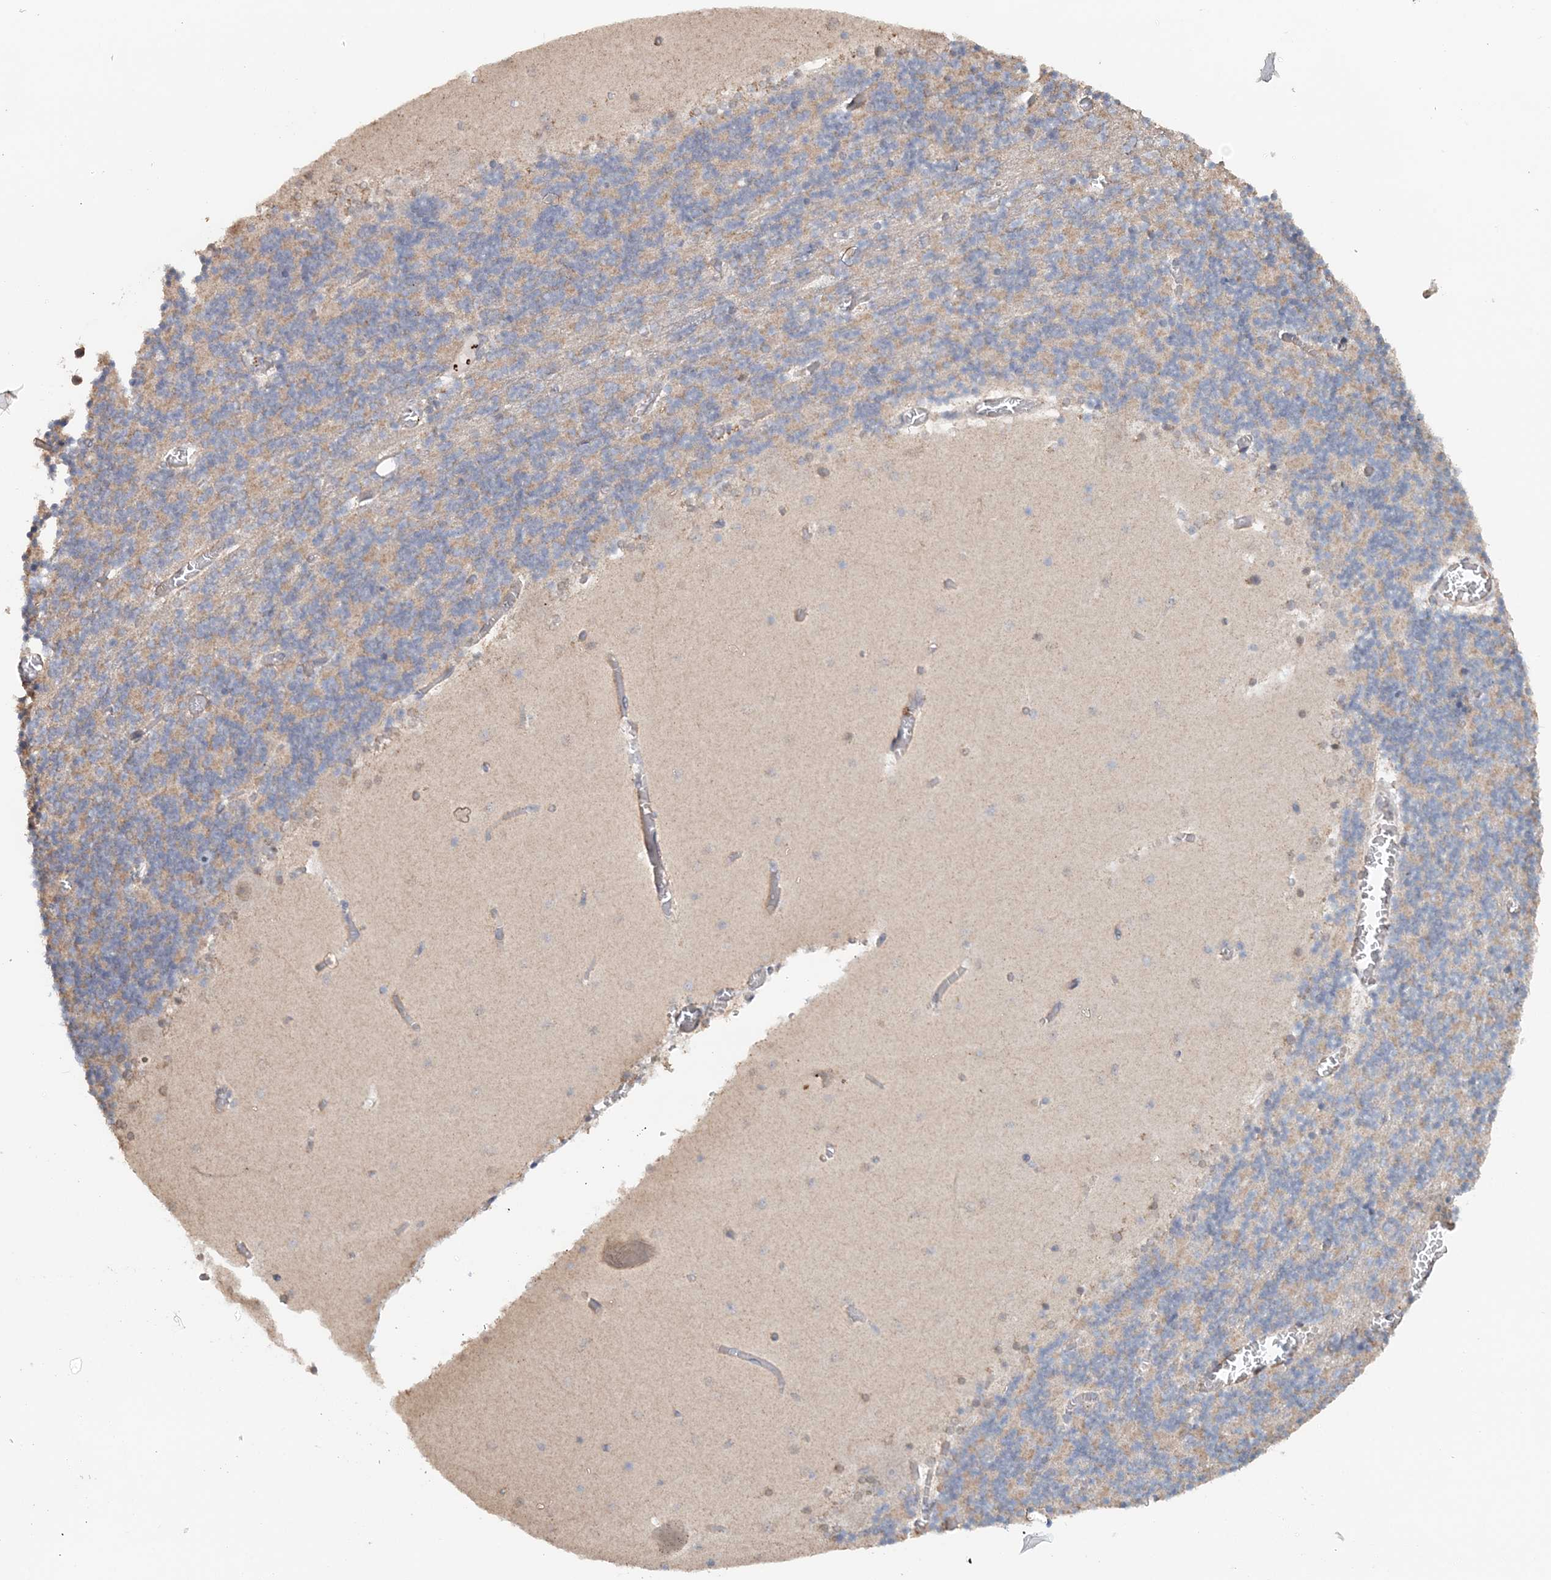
{"staining": {"intensity": "weak", "quantity": "25%-75%", "location": "cytoplasmic/membranous"}, "tissue": "cerebellum", "cell_type": "Cells in granular layer", "image_type": "normal", "snomed": [{"axis": "morphology", "description": "Normal tissue, NOS"}, {"axis": "topography", "description": "Cerebellum"}], "caption": "This image demonstrates immunohistochemistry staining of normal cerebellum, with low weak cytoplasmic/membranous expression in approximately 25%-75% of cells in granular layer.", "gene": "FBXO38", "patient": {"sex": "female", "age": 28}}